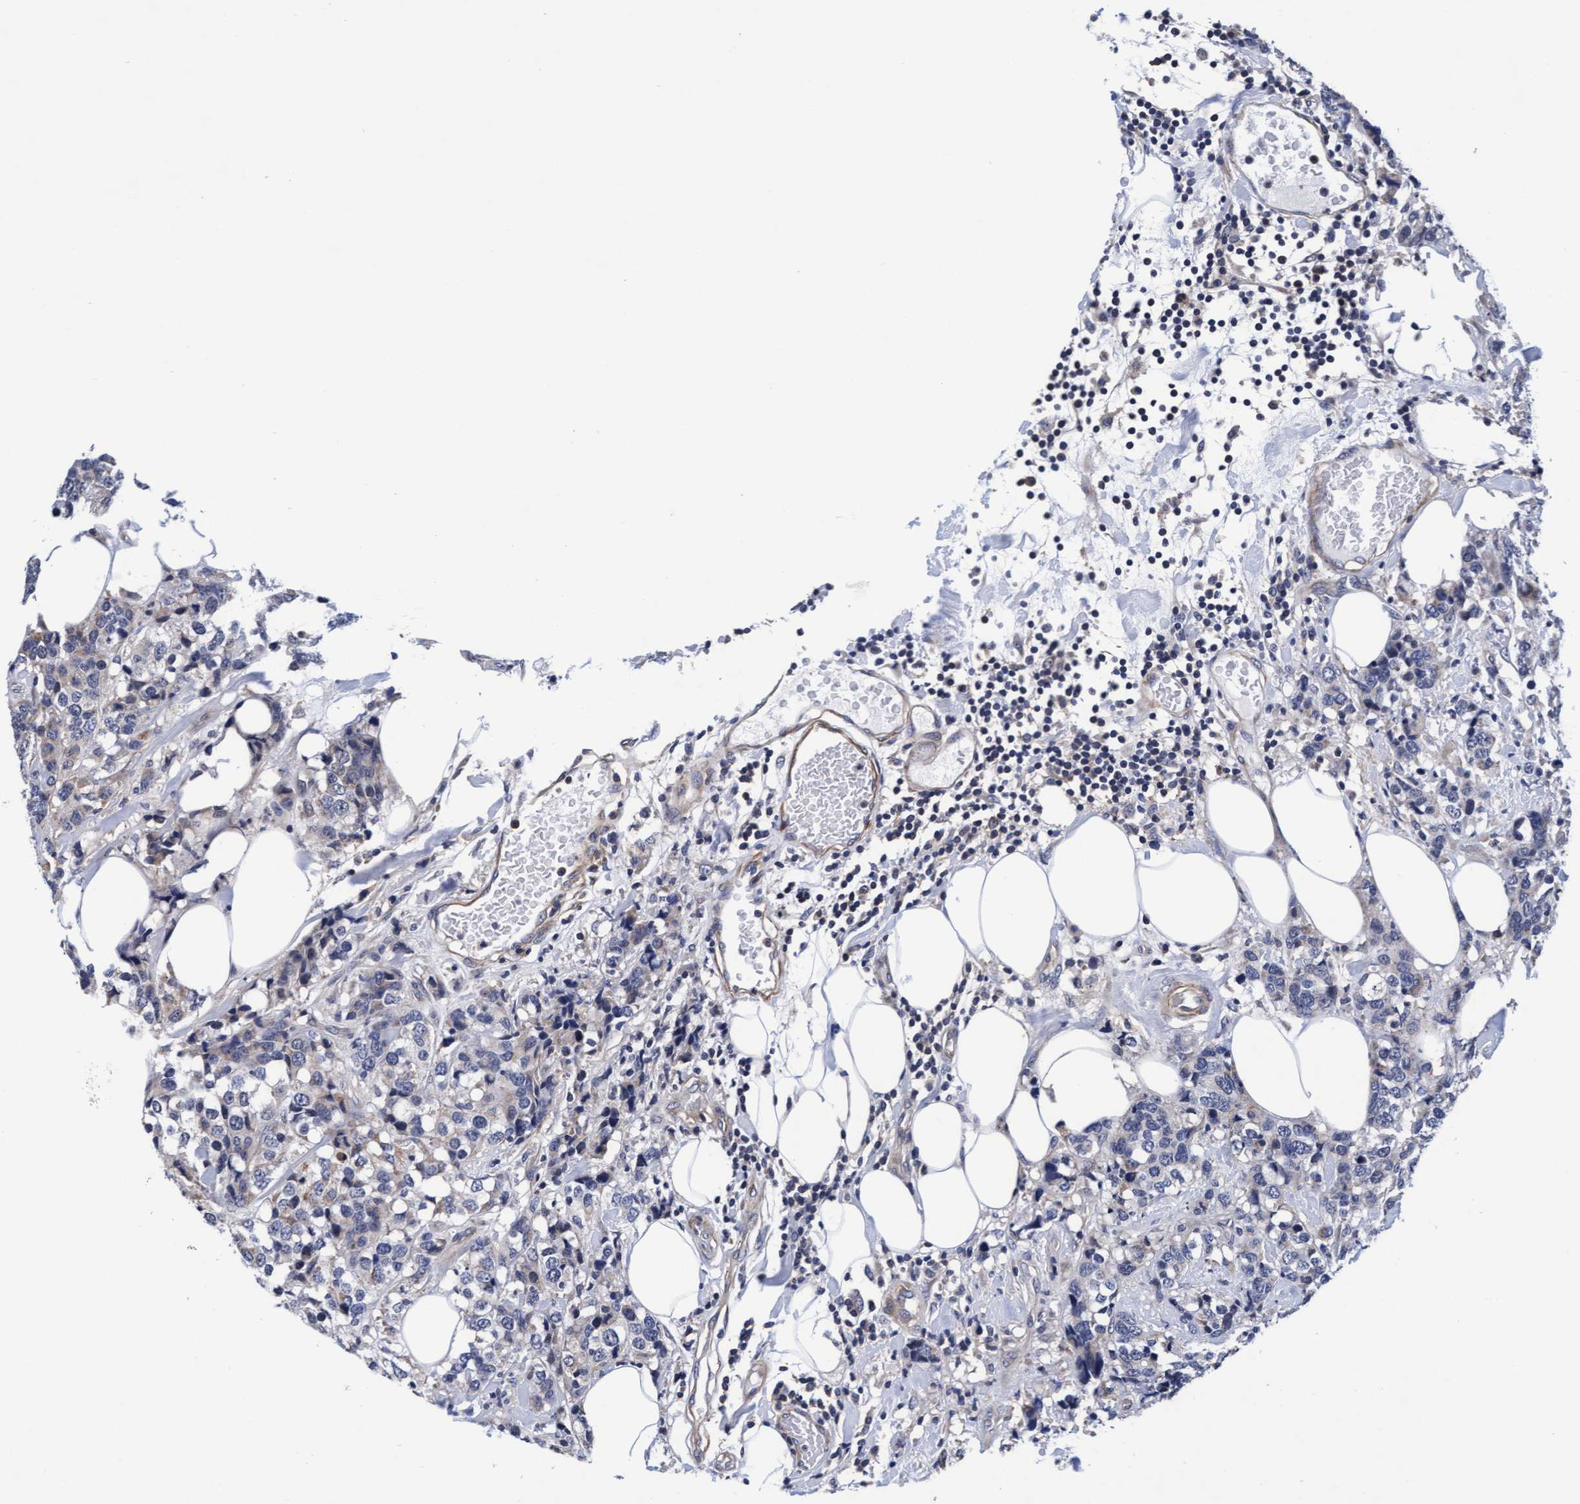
{"staining": {"intensity": "negative", "quantity": "none", "location": "none"}, "tissue": "breast cancer", "cell_type": "Tumor cells", "image_type": "cancer", "snomed": [{"axis": "morphology", "description": "Lobular carcinoma"}, {"axis": "topography", "description": "Breast"}], "caption": "Tumor cells are negative for protein expression in human breast lobular carcinoma.", "gene": "EFCAB13", "patient": {"sex": "female", "age": 59}}